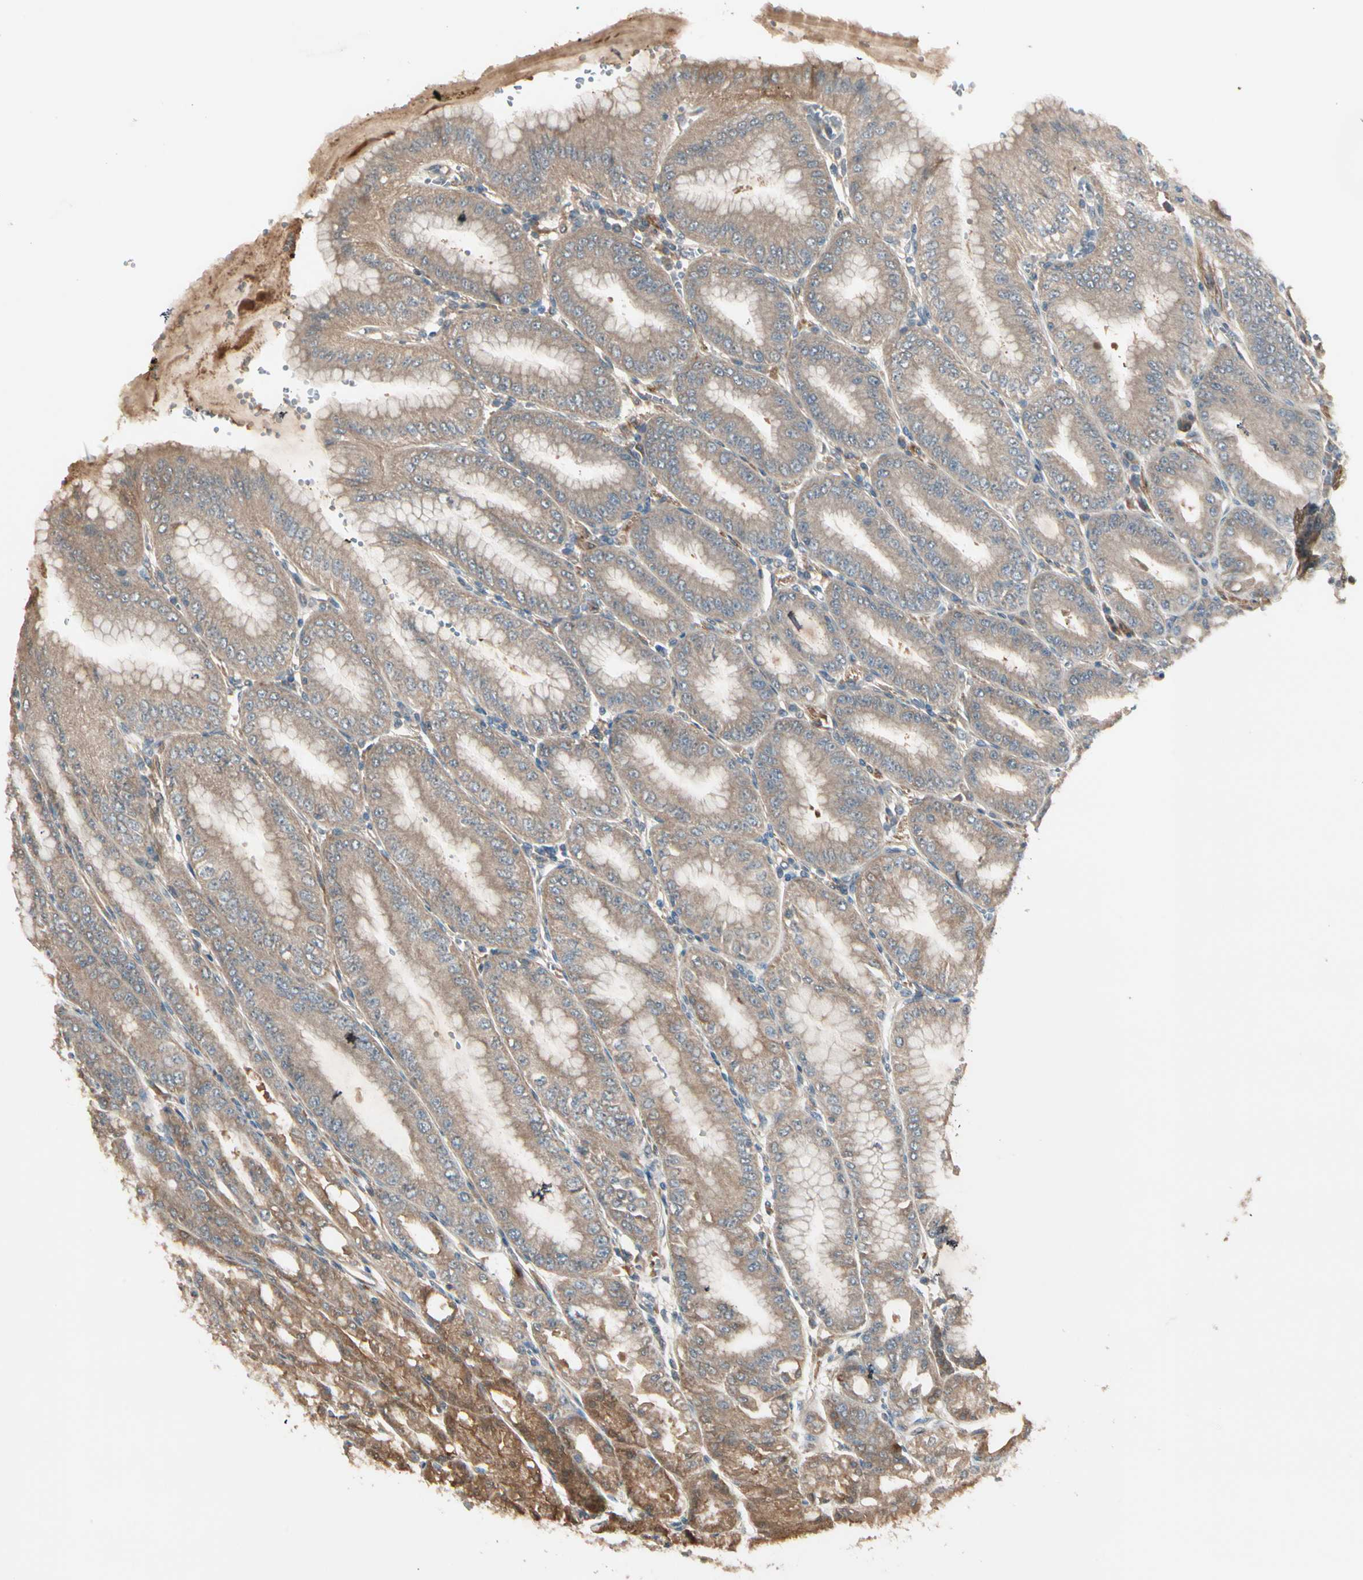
{"staining": {"intensity": "moderate", "quantity": ">75%", "location": "cytoplasmic/membranous"}, "tissue": "stomach", "cell_type": "Glandular cells", "image_type": "normal", "snomed": [{"axis": "morphology", "description": "Normal tissue, NOS"}, {"axis": "topography", "description": "Stomach, lower"}], "caption": "A histopathology image showing moderate cytoplasmic/membranous staining in about >75% of glandular cells in normal stomach, as visualized by brown immunohistochemical staining.", "gene": "ACVR1", "patient": {"sex": "male", "age": 71}}